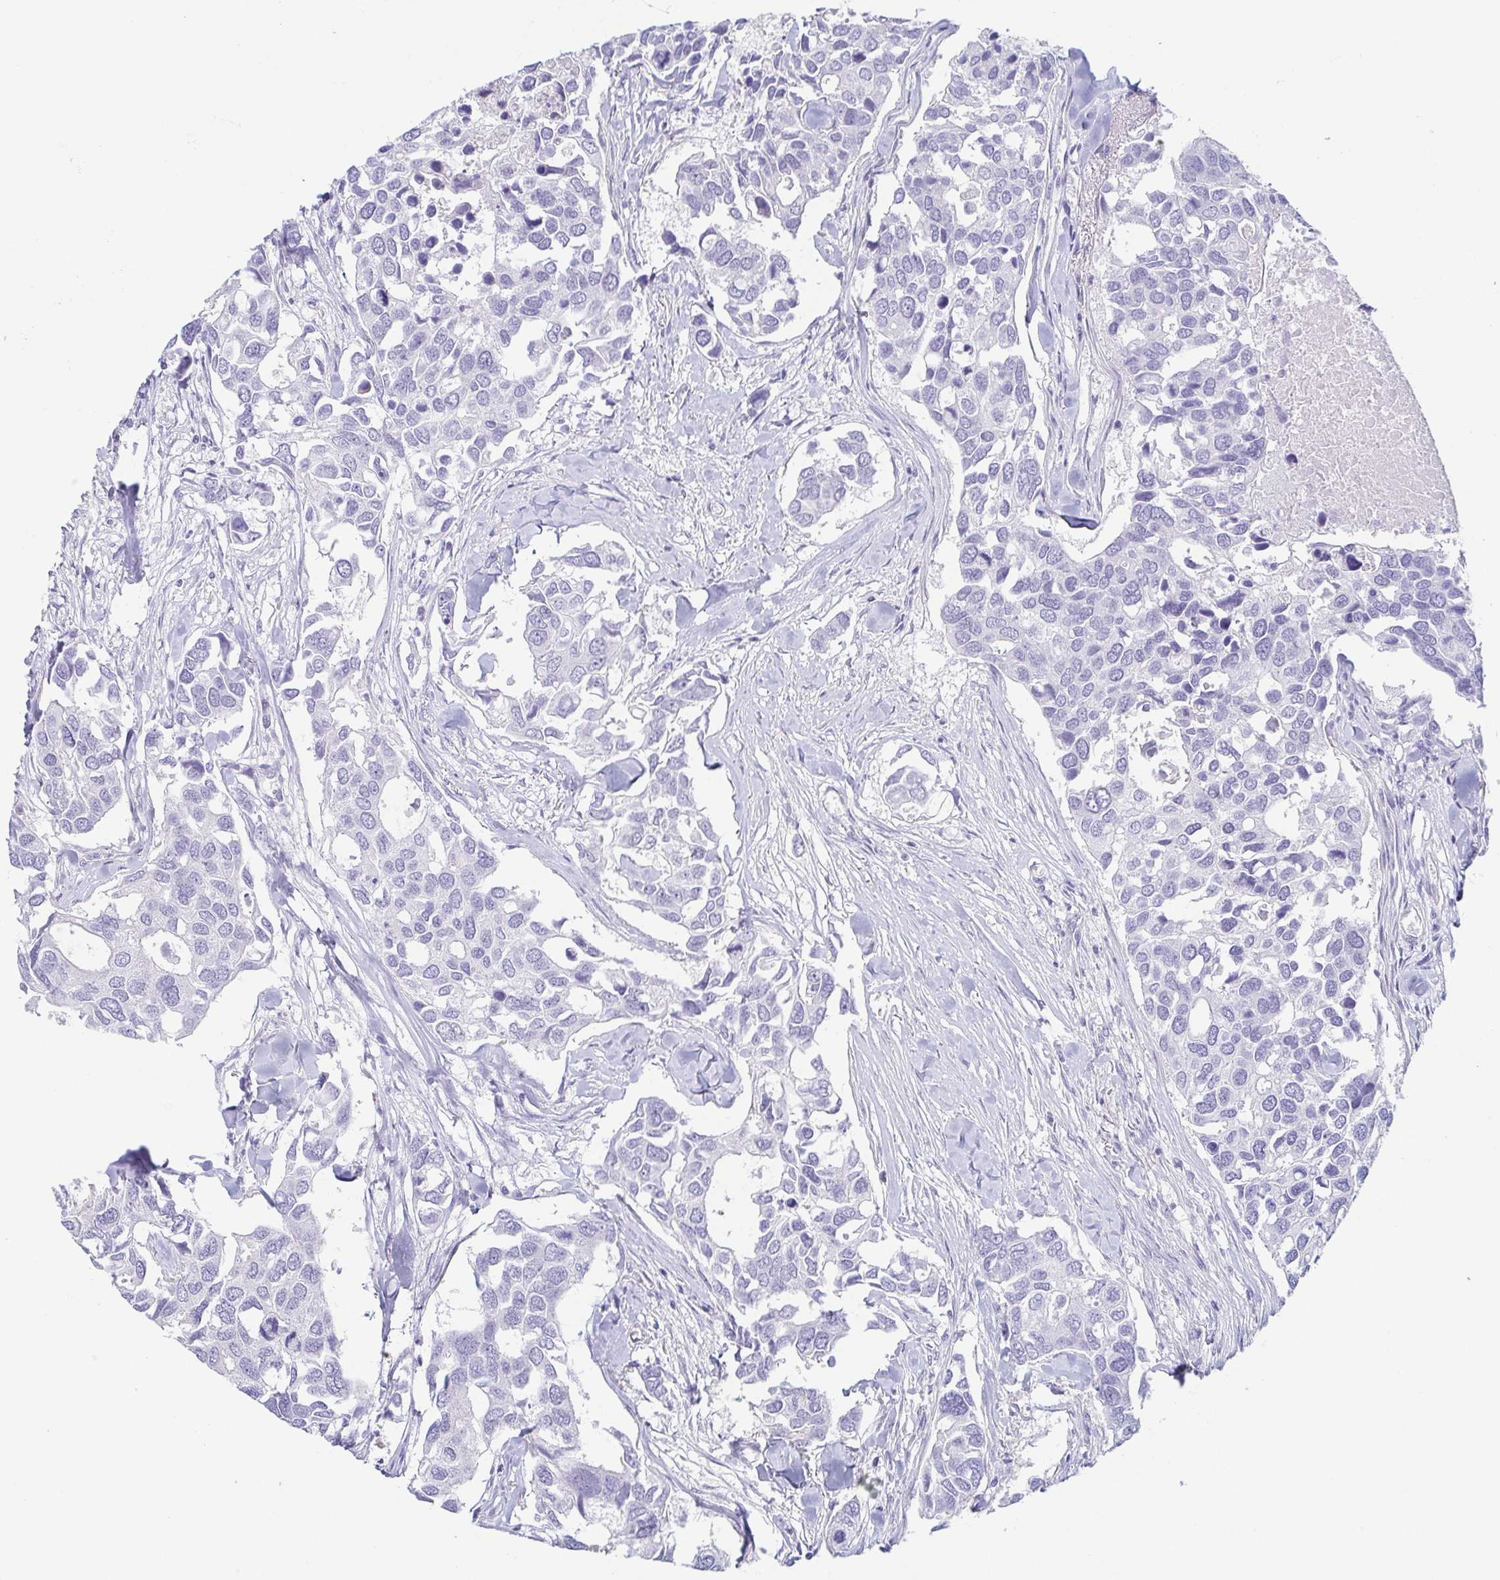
{"staining": {"intensity": "negative", "quantity": "none", "location": "none"}, "tissue": "breast cancer", "cell_type": "Tumor cells", "image_type": "cancer", "snomed": [{"axis": "morphology", "description": "Duct carcinoma"}, {"axis": "topography", "description": "Breast"}], "caption": "IHC image of neoplastic tissue: human breast cancer stained with DAB shows no significant protein staining in tumor cells.", "gene": "PRR4", "patient": {"sex": "female", "age": 83}}